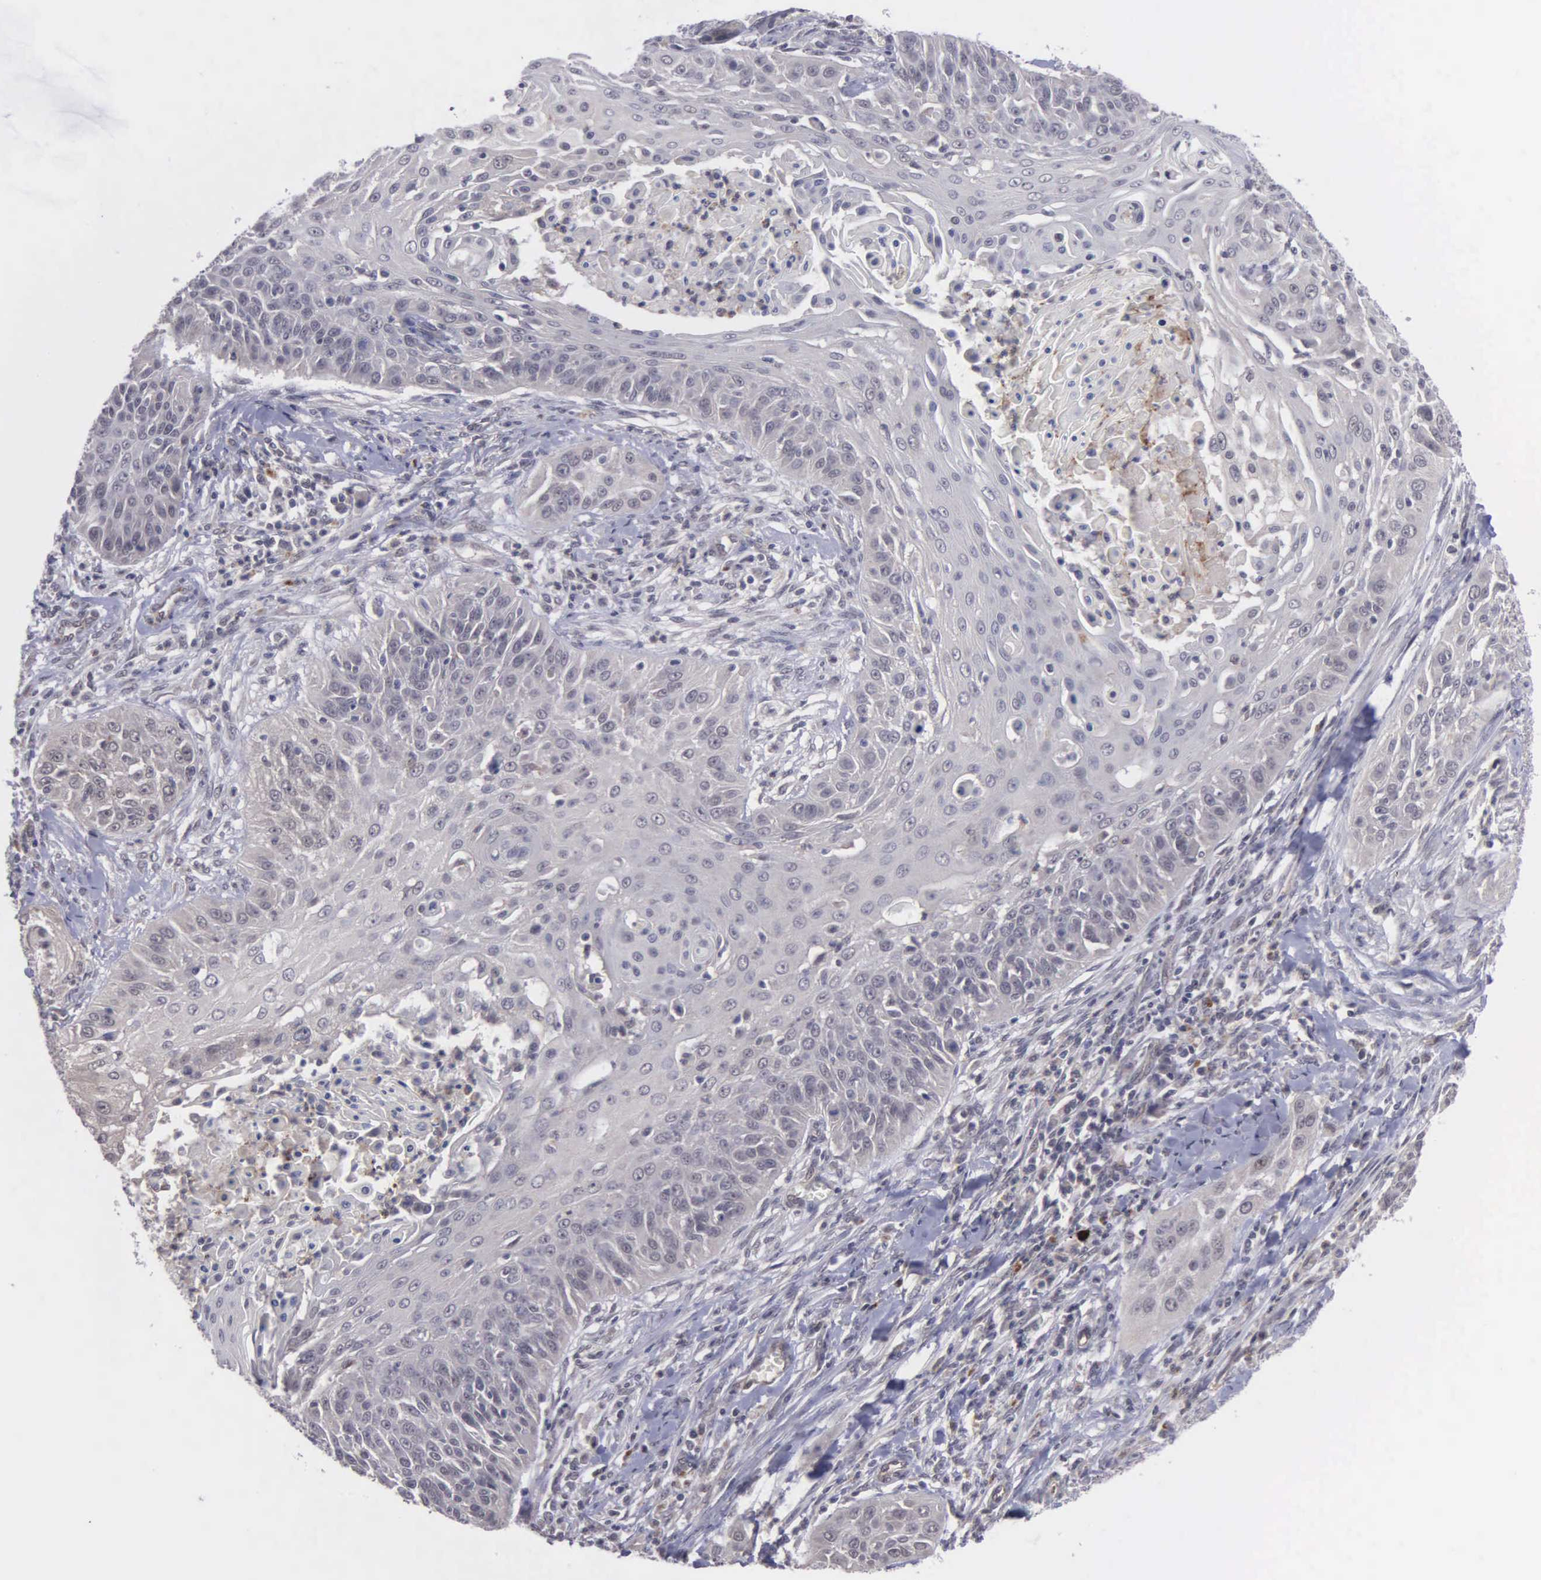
{"staining": {"intensity": "weak", "quantity": "<25%", "location": "cytoplasmic/membranous"}, "tissue": "cervical cancer", "cell_type": "Tumor cells", "image_type": "cancer", "snomed": [{"axis": "morphology", "description": "Squamous cell carcinoma, NOS"}, {"axis": "topography", "description": "Cervix"}], "caption": "This is an immunohistochemistry (IHC) image of human cervical cancer. There is no staining in tumor cells.", "gene": "MAP3K9", "patient": {"sex": "female", "age": 64}}